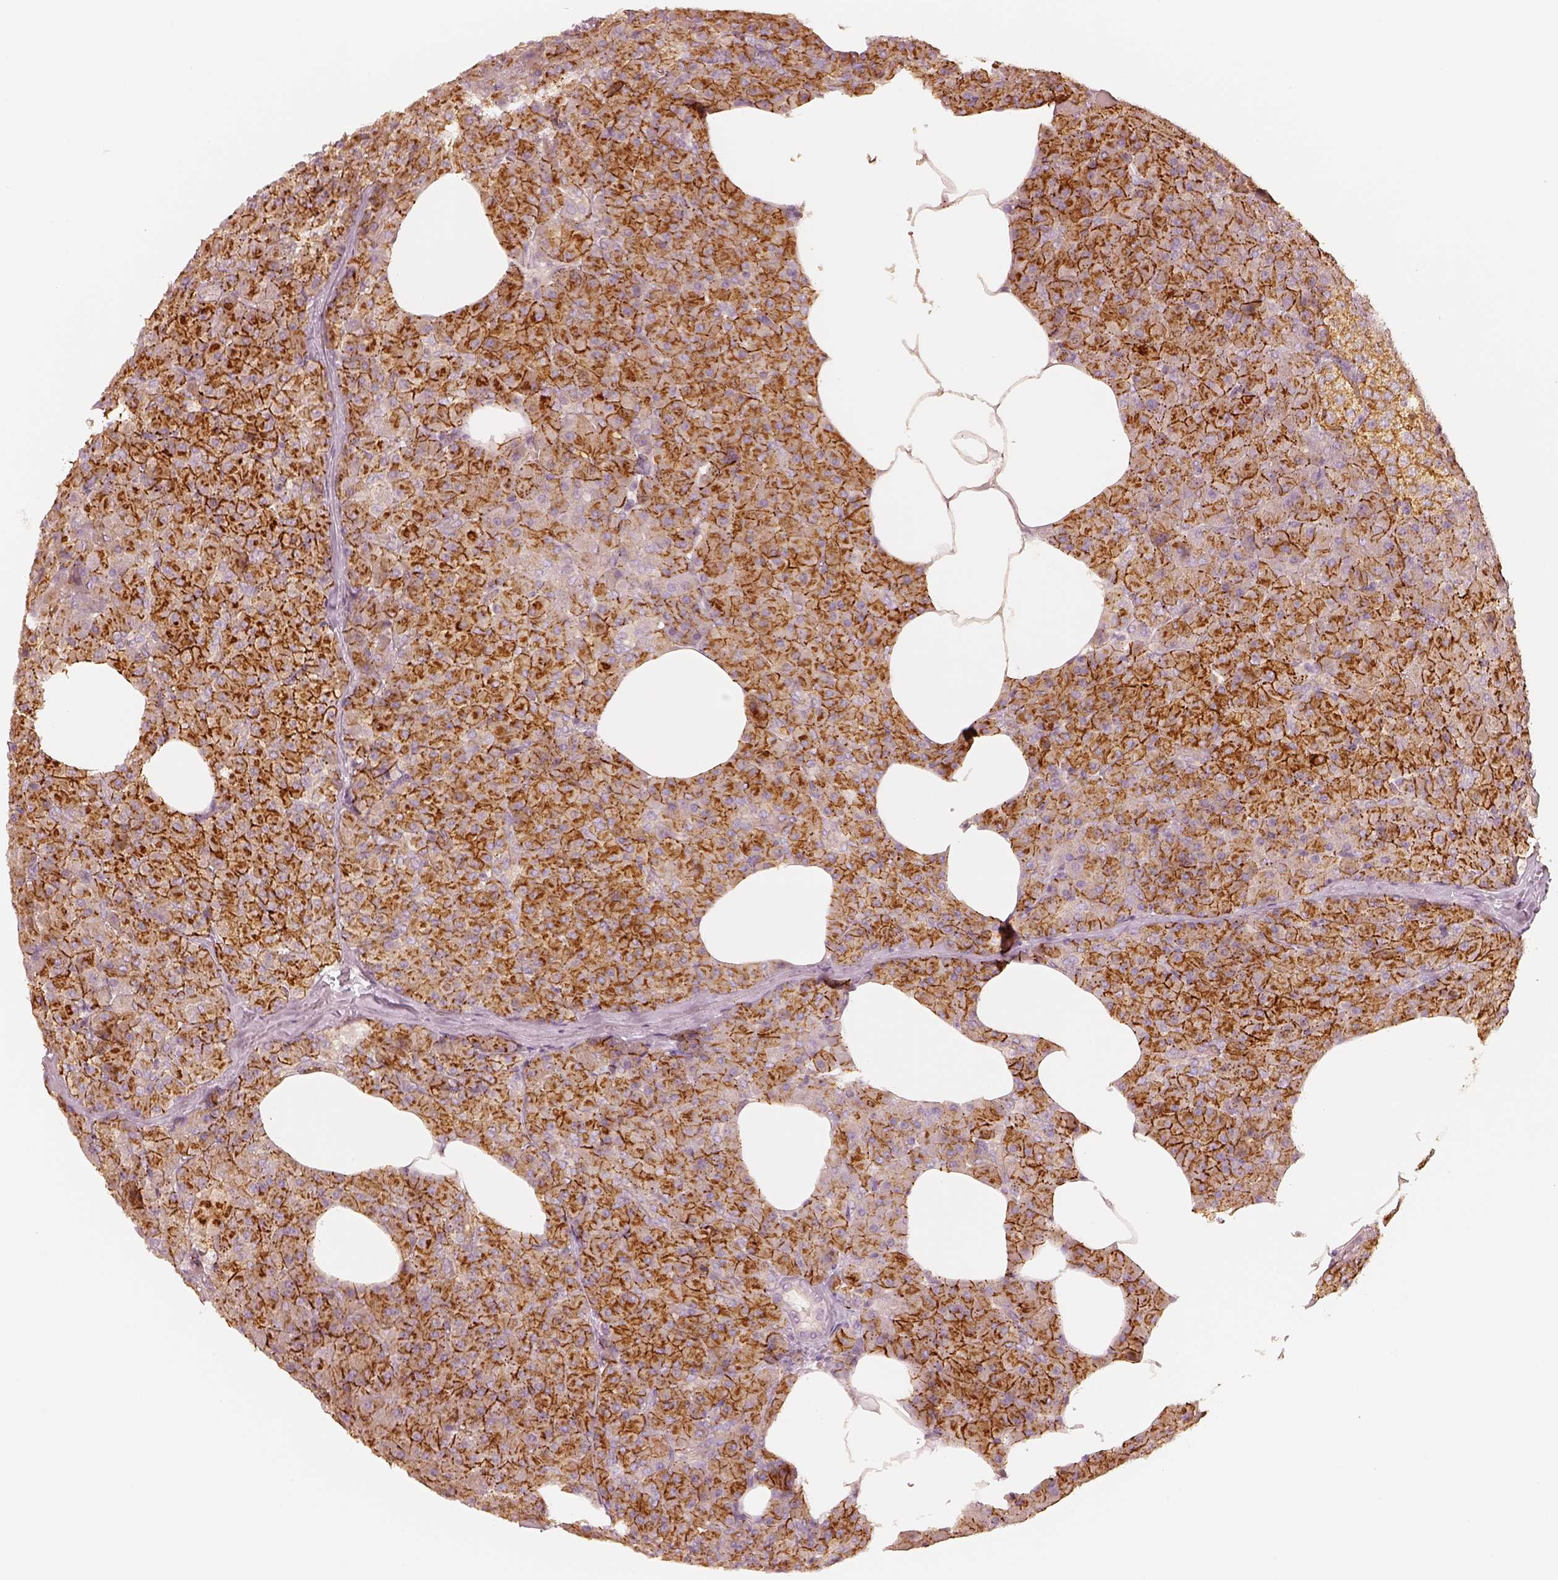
{"staining": {"intensity": "strong", "quantity": ">75%", "location": "cytoplasmic/membranous"}, "tissue": "pancreas", "cell_type": "Exocrine glandular cells", "image_type": "normal", "snomed": [{"axis": "morphology", "description": "Normal tissue, NOS"}, {"axis": "topography", "description": "Pancreas"}], "caption": "Benign pancreas reveals strong cytoplasmic/membranous staining in approximately >75% of exocrine glandular cells, visualized by immunohistochemistry. (Stains: DAB (3,3'-diaminobenzidine) in brown, nuclei in blue, Microscopy: brightfield microscopy at high magnification).", "gene": "GORASP2", "patient": {"sex": "female", "age": 45}}